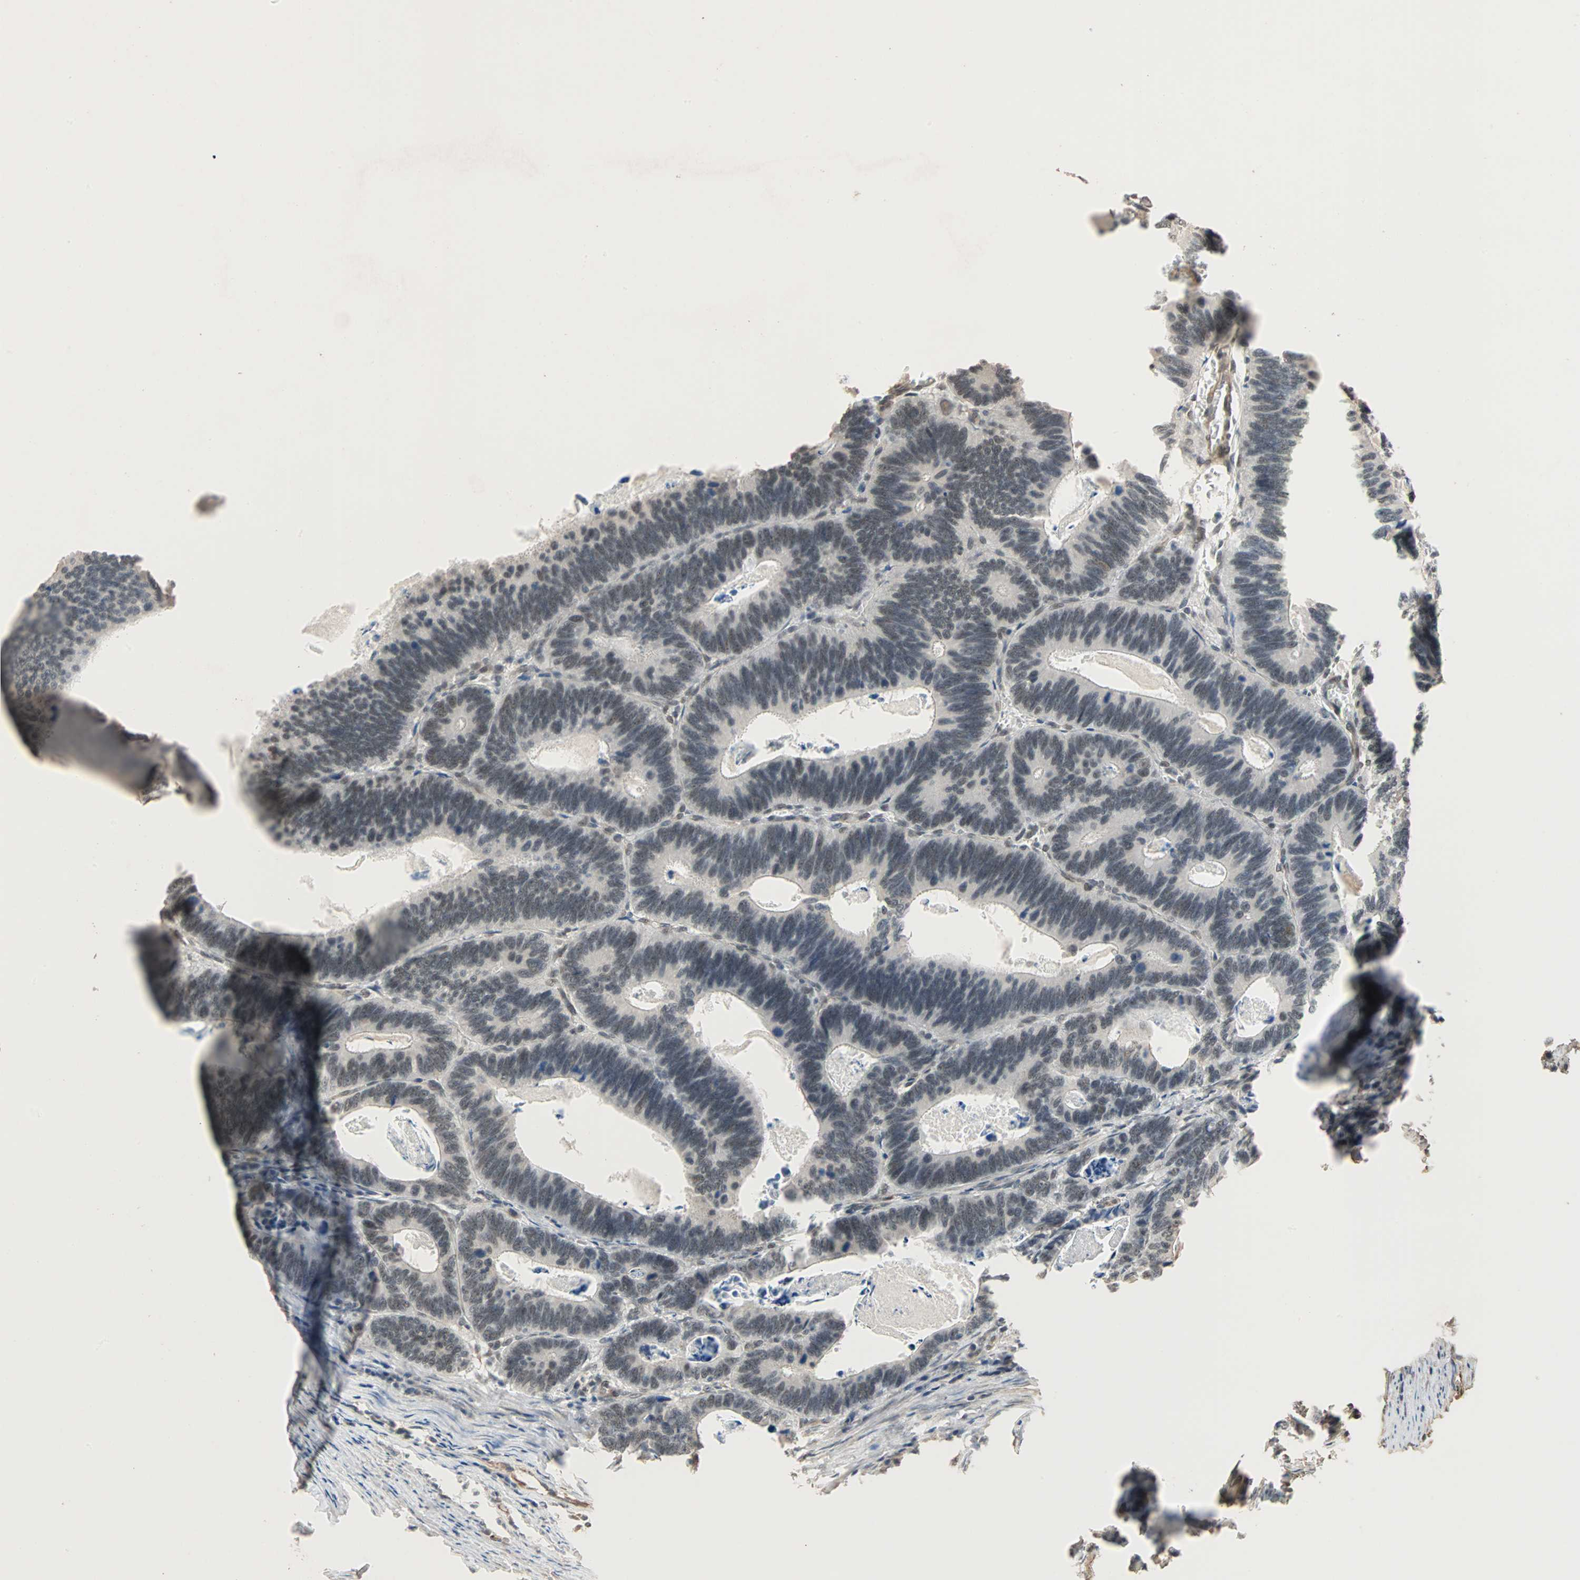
{"staining": {"intensity": "weak", "quantity": "25%-75%", "location": "nuclear"}, "tissue": "colorectal cancer", "cell_type": "Tumor cells", "image_type": "cancer", "snomed": [{"axis": "morphology", "description": "Adenocarcinoma, NOS"}, {"axis": "topography", "description": "Colon"}], "caption": "Weak nuclear expression for a protein is identified in approximately 25%-75% of tumor cells of colorectal cancer using immunohistochemistry.", "gene": "CDC5L", "patient": {"sex": "male", "age": 72}}